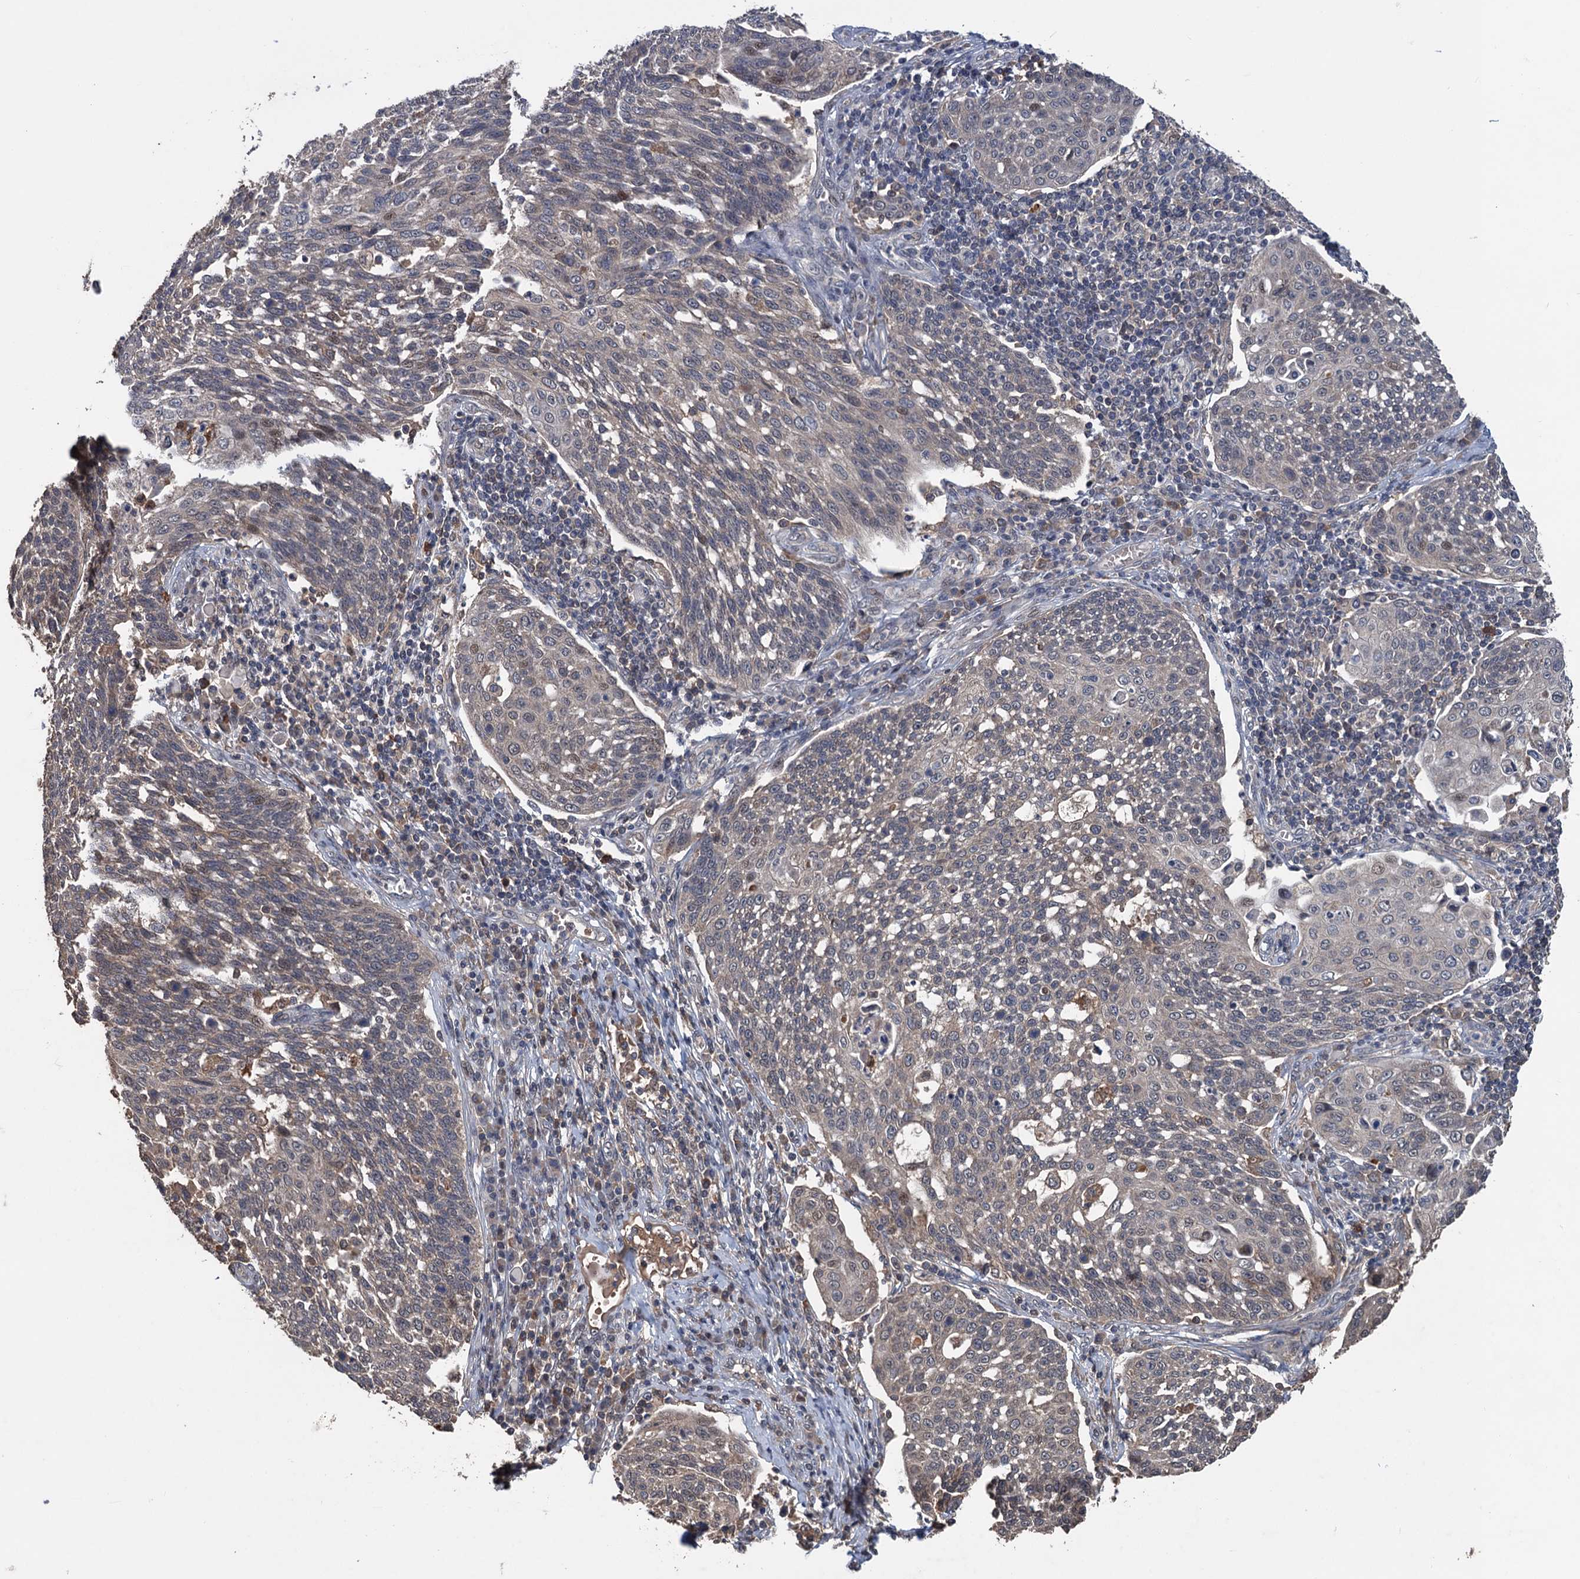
{"staining": {"intensity": "weak", "quantity": "<25%", "location": "nuclear"}, "tissue": "cervical cancer", "cell_type": "Tumor cells", "image_type": "cancer", "snomed": [{"axis": "morphology", "description": "Squamous cell carcinoma, NOS"}, {"axis": "topography", "description": "Cervix"}], "caption": "IHC photomicrograph of human cervical cancer (squamous cell carcinoma) stained for a protein (brown), which displays no staining in tumor cells. (Stains: DAB IHC with hematoxylin counter stain, Microscopy: brightfield microscopy at high magnification).", "gene": "ZNF438", "patient": {"sex": "female", "age": 34}}